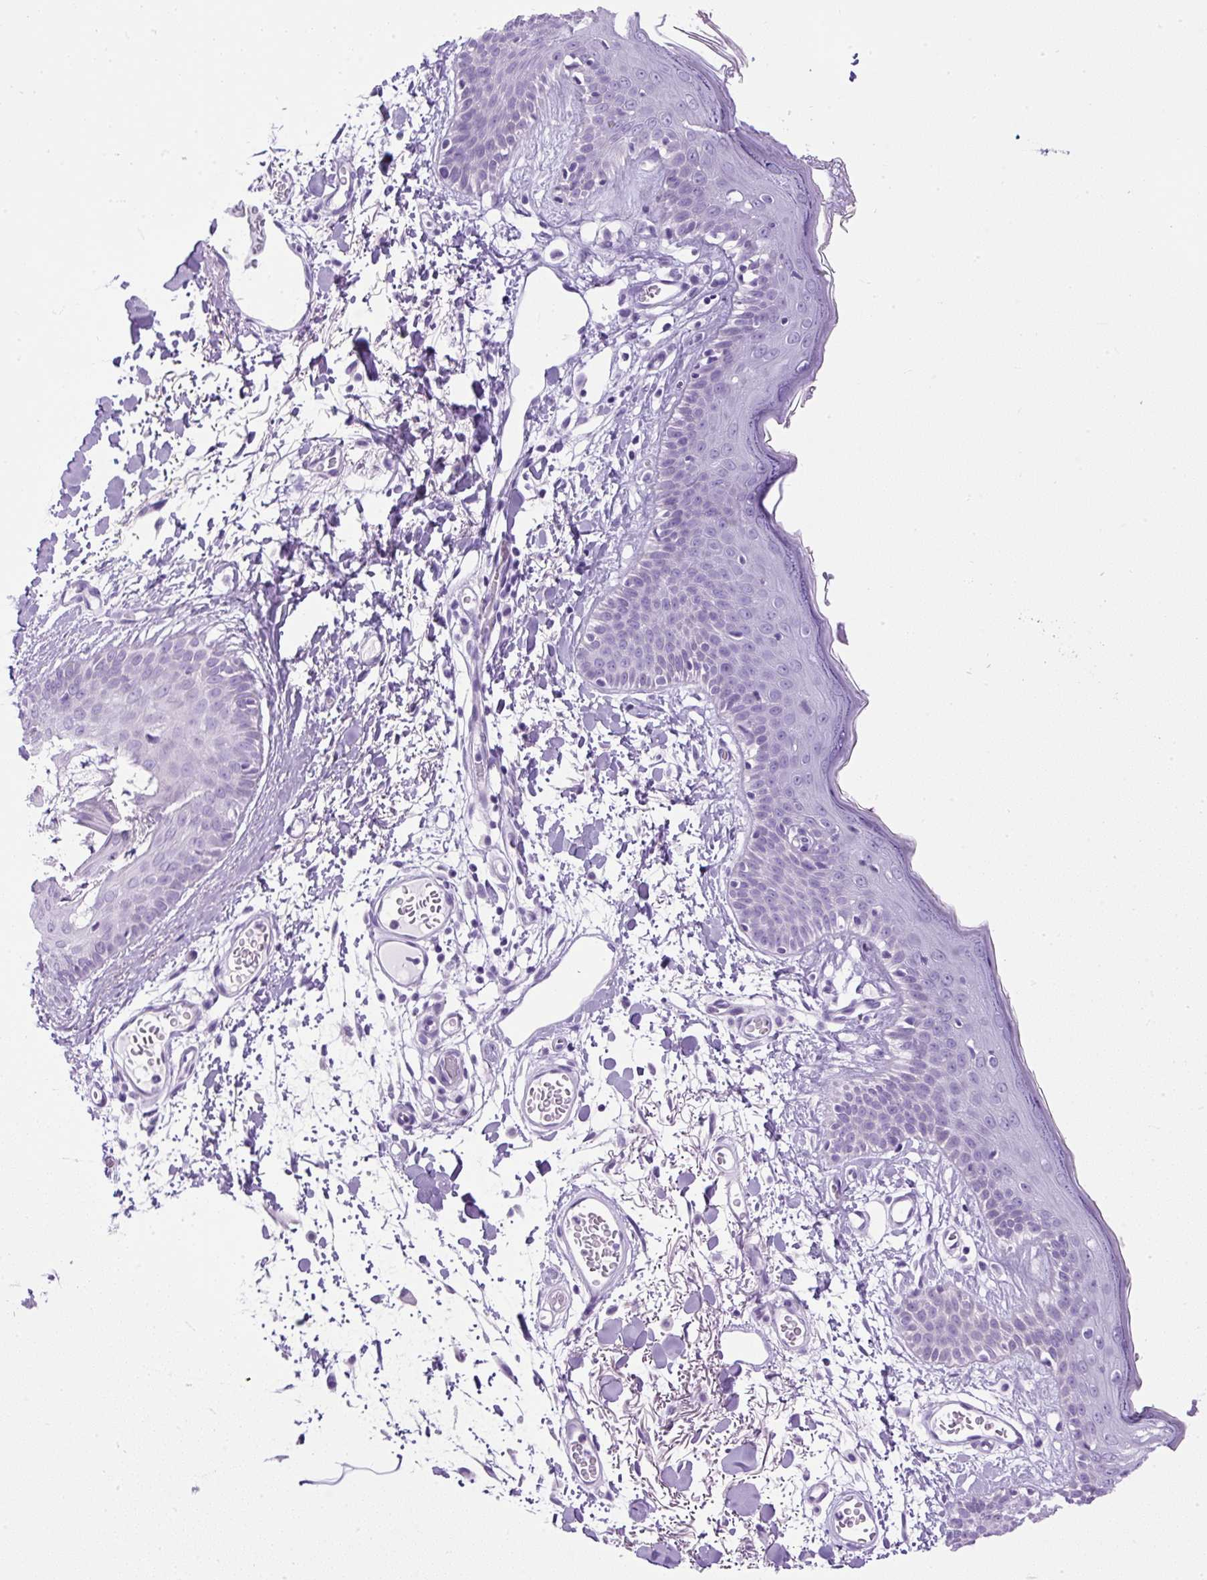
{"staining": {"intensity": "negative", "quantity": "none", "location": "none"}, "tissue": "skin", "cell_type": "Fibroblasts", "image_type": "normal", "snomed": [{"axis": "morphology", "description": "Normal tissue, NOS"}, {"axis": "topography", "description": "Skin"}], "caption": "Skin stained for a protein using immunohistochemistry (IHC) shows no positivity fibroblasts.", "gene": "UPP1", "patient": {"sex": "male", "age": 79}}